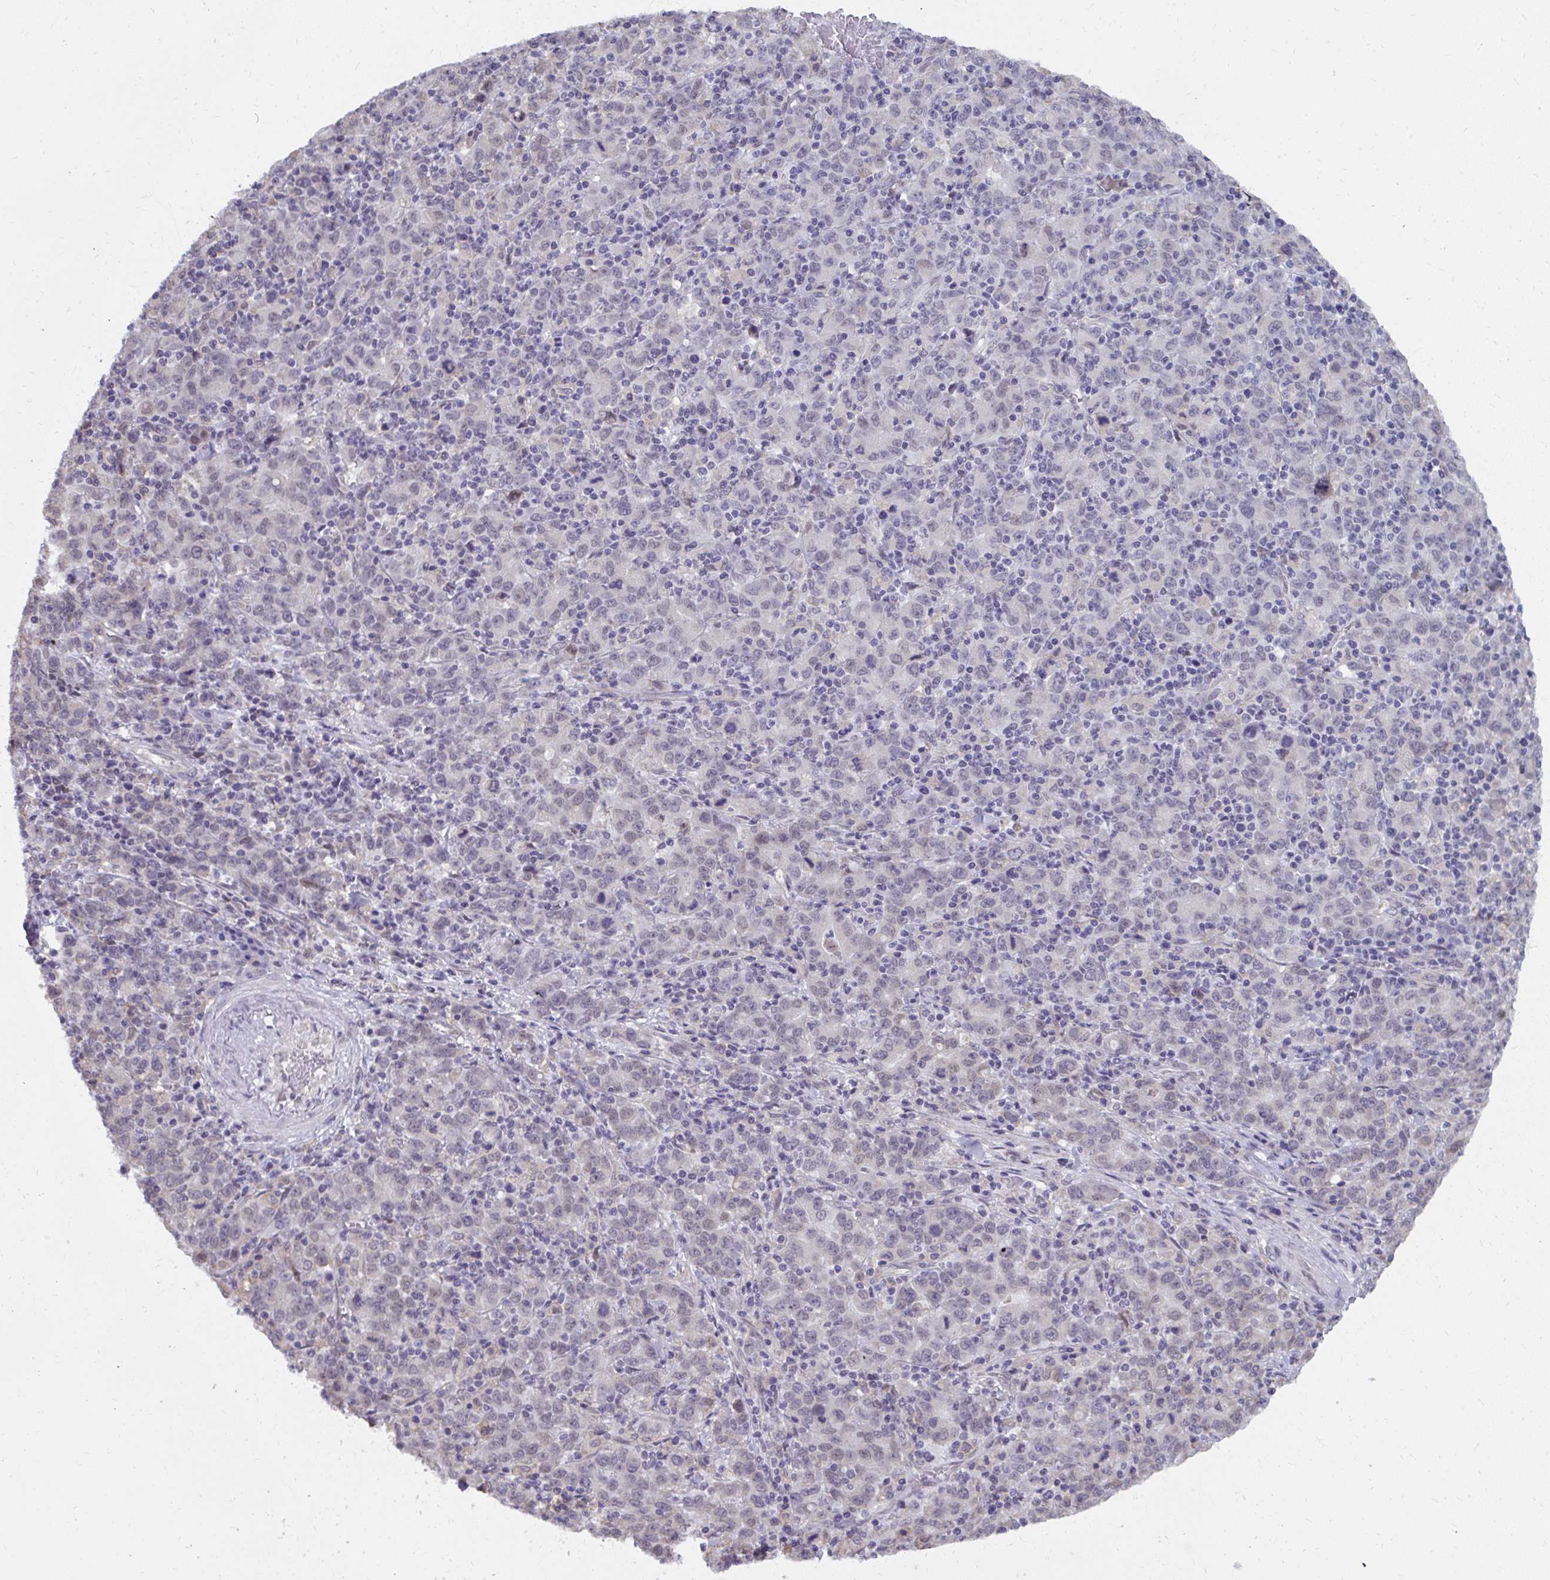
{"staining": {"intensity": "negative", "quantity": "none", "location": "none"}, "tissue": "stomach cancer", "cell_type": "Tumor cells", "image_type": "cancer", "snomed": [{"axis": "morphology", "description": "Adenocarcinoma, NOS"}, {"axis": "topography", "description": "Stomach, upper"}], "caption": "Immunohistochemistry micrograph of neoplastic tissue: human adenocarcinoma (stomach) stained with DAB (3,3'-diaminobenzidine) demonstrates no significant protein positivity in tumor cells. The staining is performed using DAB brown chromogen with nuclei counter-stained in using hematoxylin.", "gene": "NMNAT1", "patient": {"sex": "male", "age": 69}}